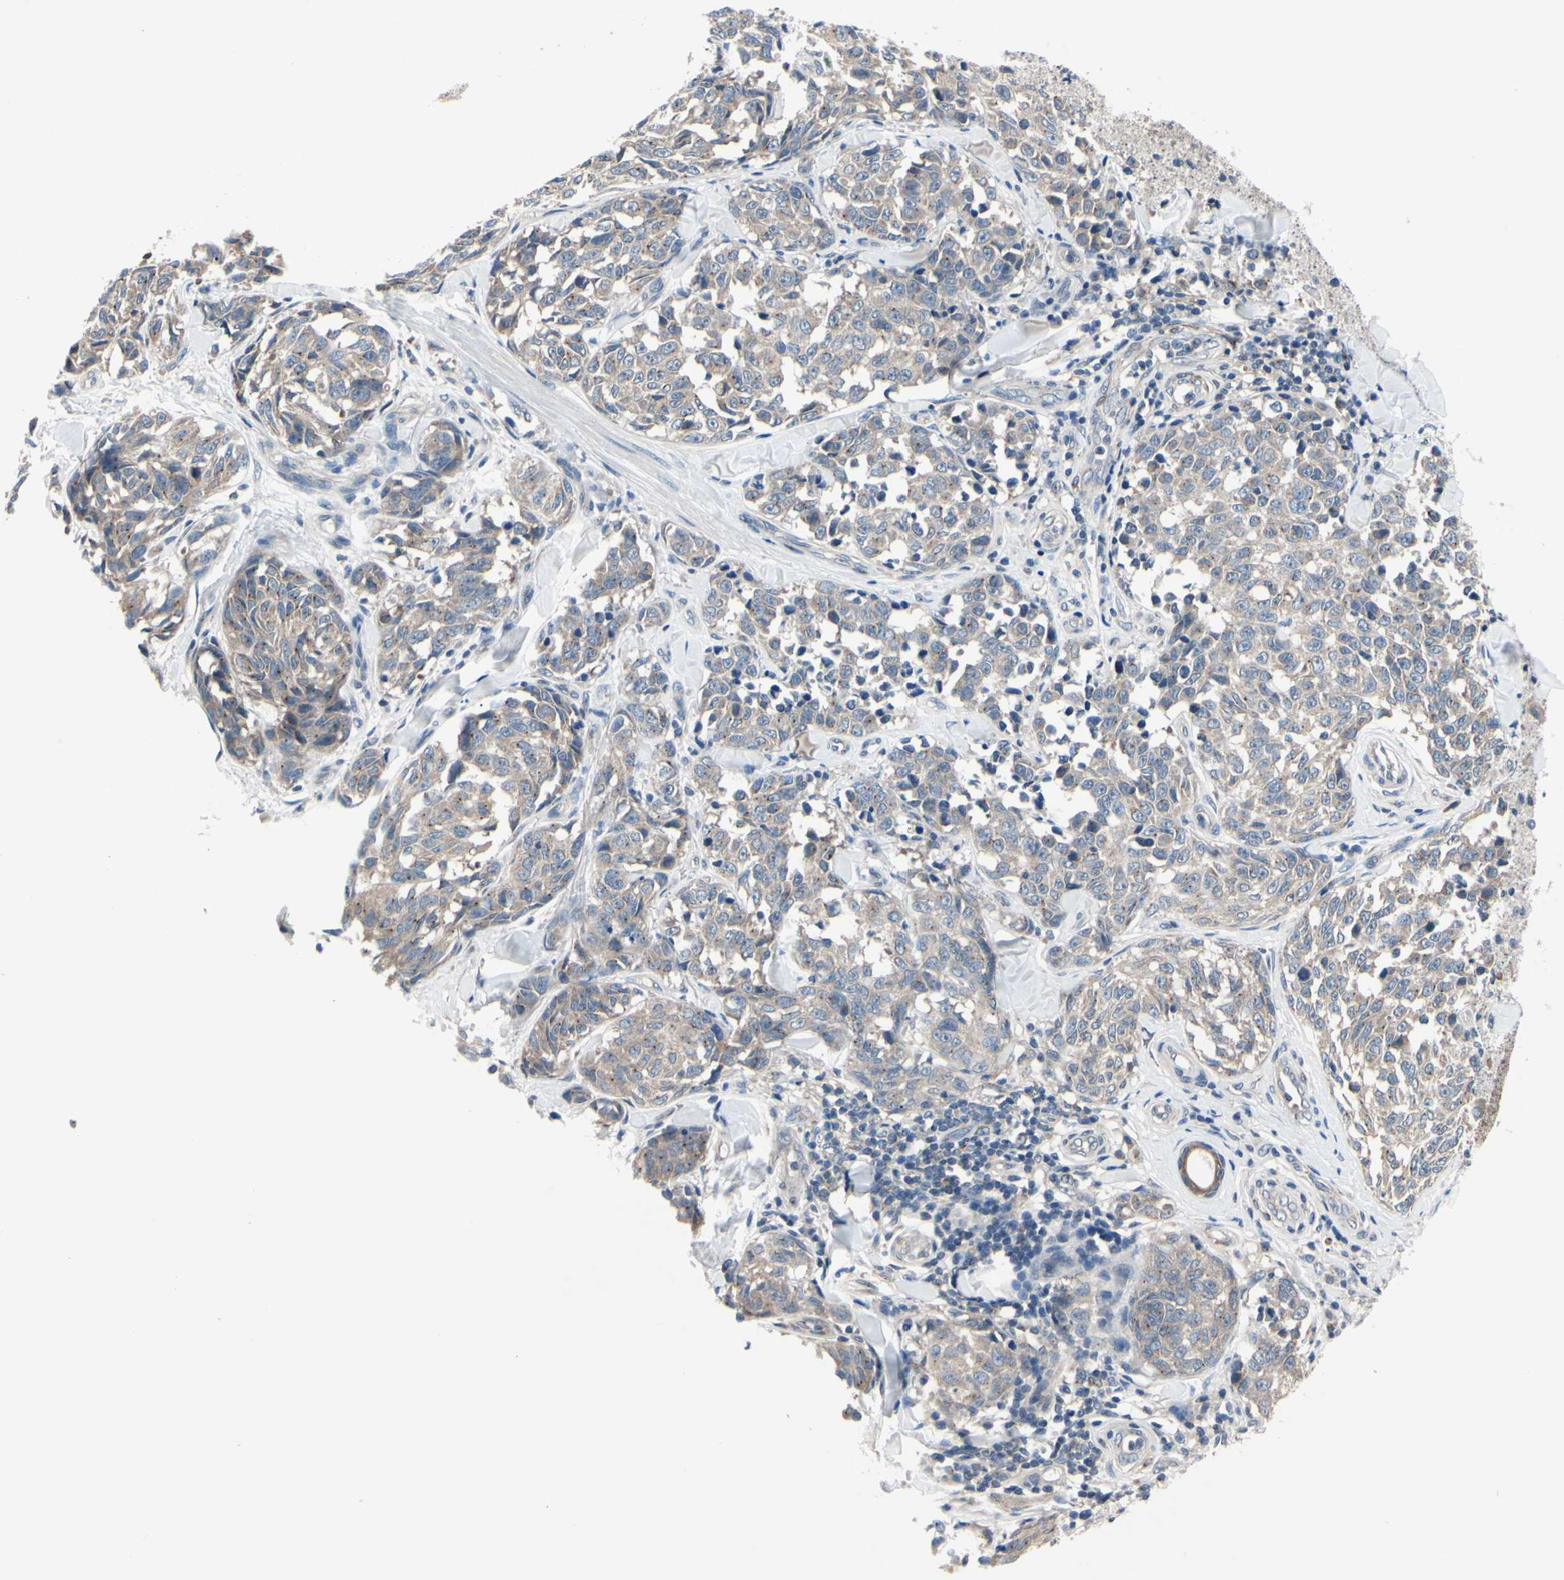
{"staining": {"intensity": "weak", "quantity": "<25%", "location": "cytoplasmic/membranous"}, "tissue": "melanoma", "cell_type": "Tumor cells", "image_type": "cancer", "snomed": [{"axis": "morphology", "description": "Malignant melanoma, NOS"}, {"axis": "topography", "description": "Skin"}], "caption": "High magnification brightfield microscopy of melanoma stained with DAB (3,3'-diaminobenzidine) (brown) and counterstained with hematoxylin (blue): tumor cells show no significant positivity.", "gene": "PRKAR2B", "patient": {"sex": "female", "age": 64}}